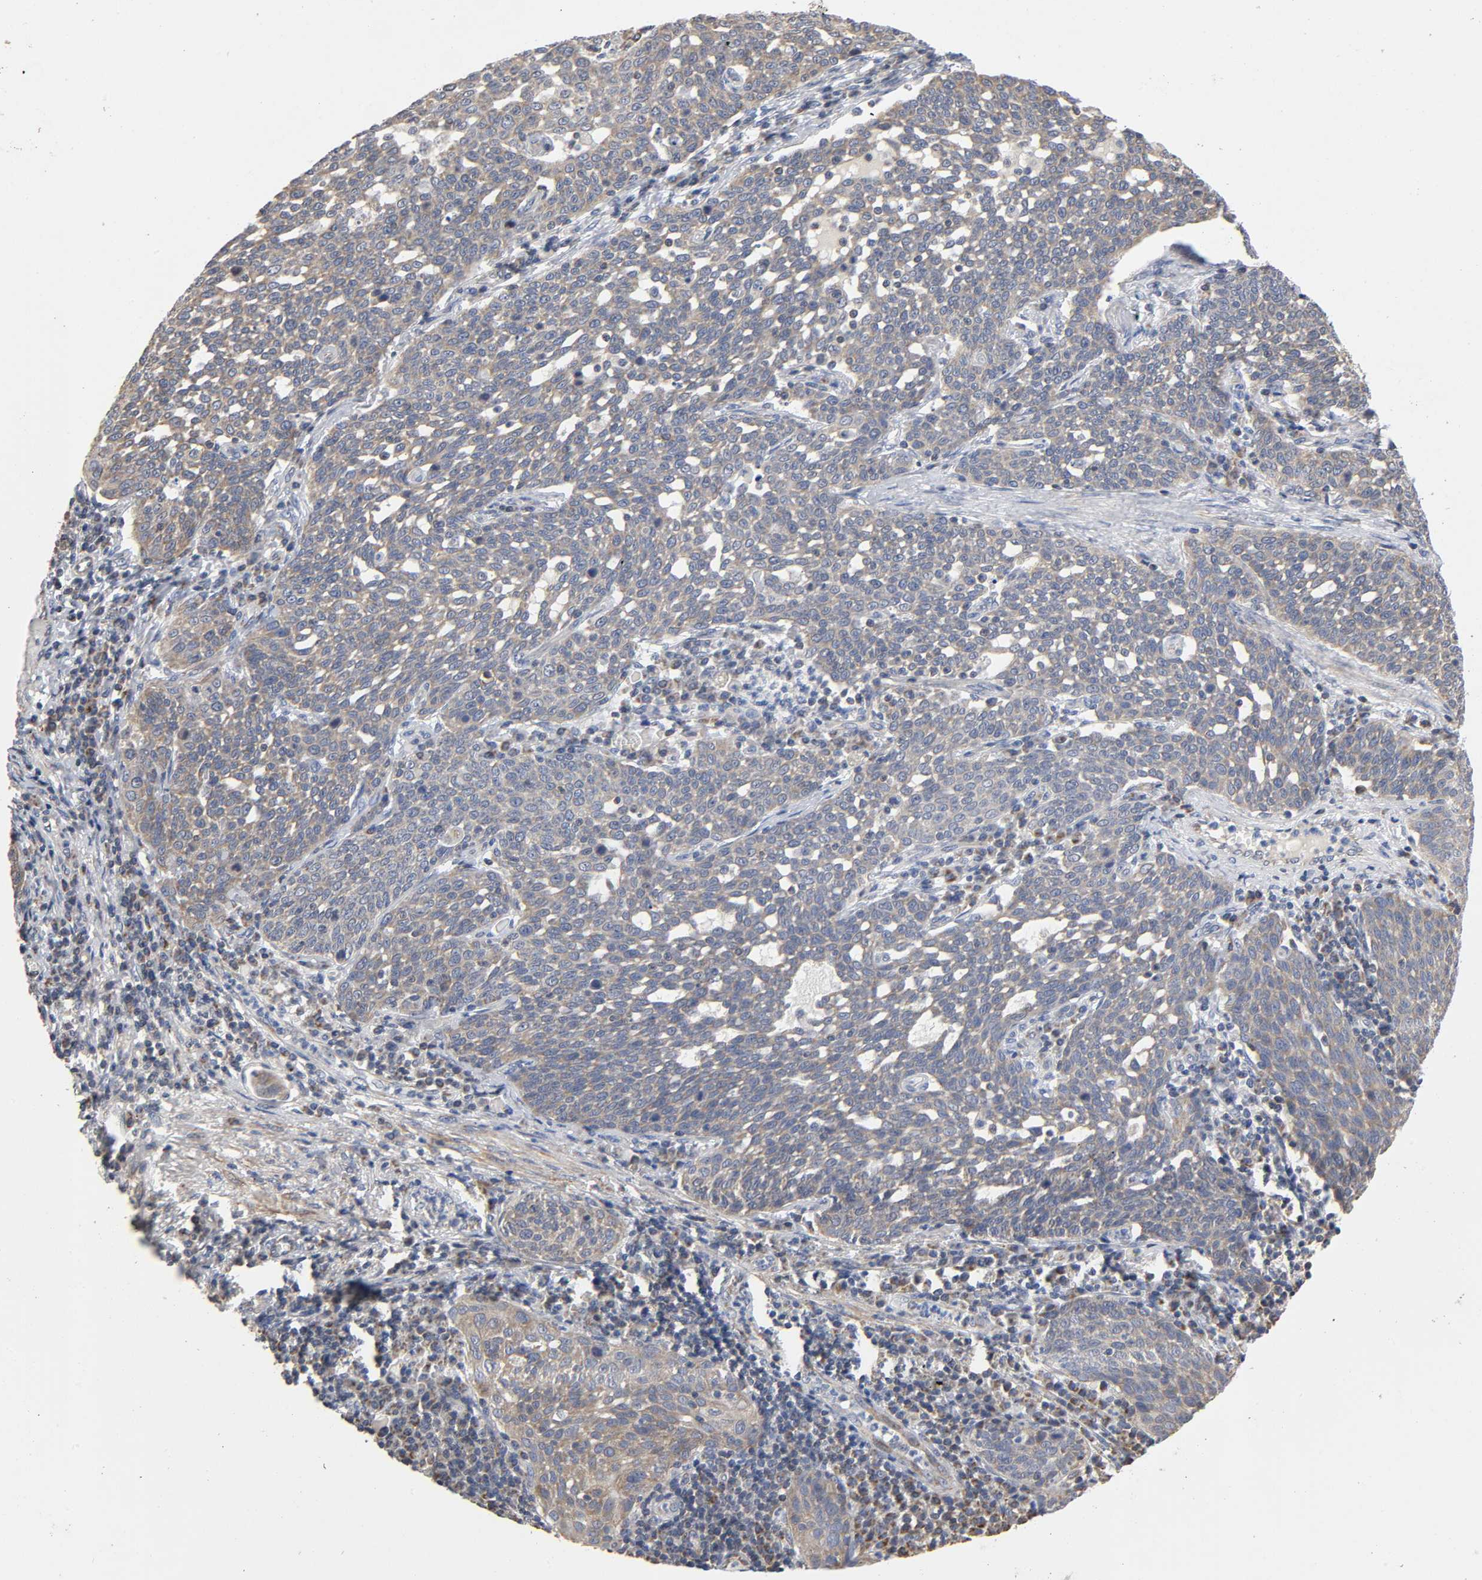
{"staining": {"intensity": "weak", "quantity": ">75%", "location": "cytoplasmic/membranous"}, "tissue": "cervical cancer", "cell_type": "Tumor cells", "image_type": "cancer", "snomed": [{"axis": "morphology", "description": "Squamous cell carcinoma, NOS"}, {"axis": "topography", "description": "Cervix"}], "caption": "Immunohistochemical staining of squamous cell carcinoma (cervical) shows low levels of weak cytoplasmic/membranous protein positivity in approximately >75% of tumor cells.", "gene": "SYT16", "patient": {"sex": "female", "age": 34}}